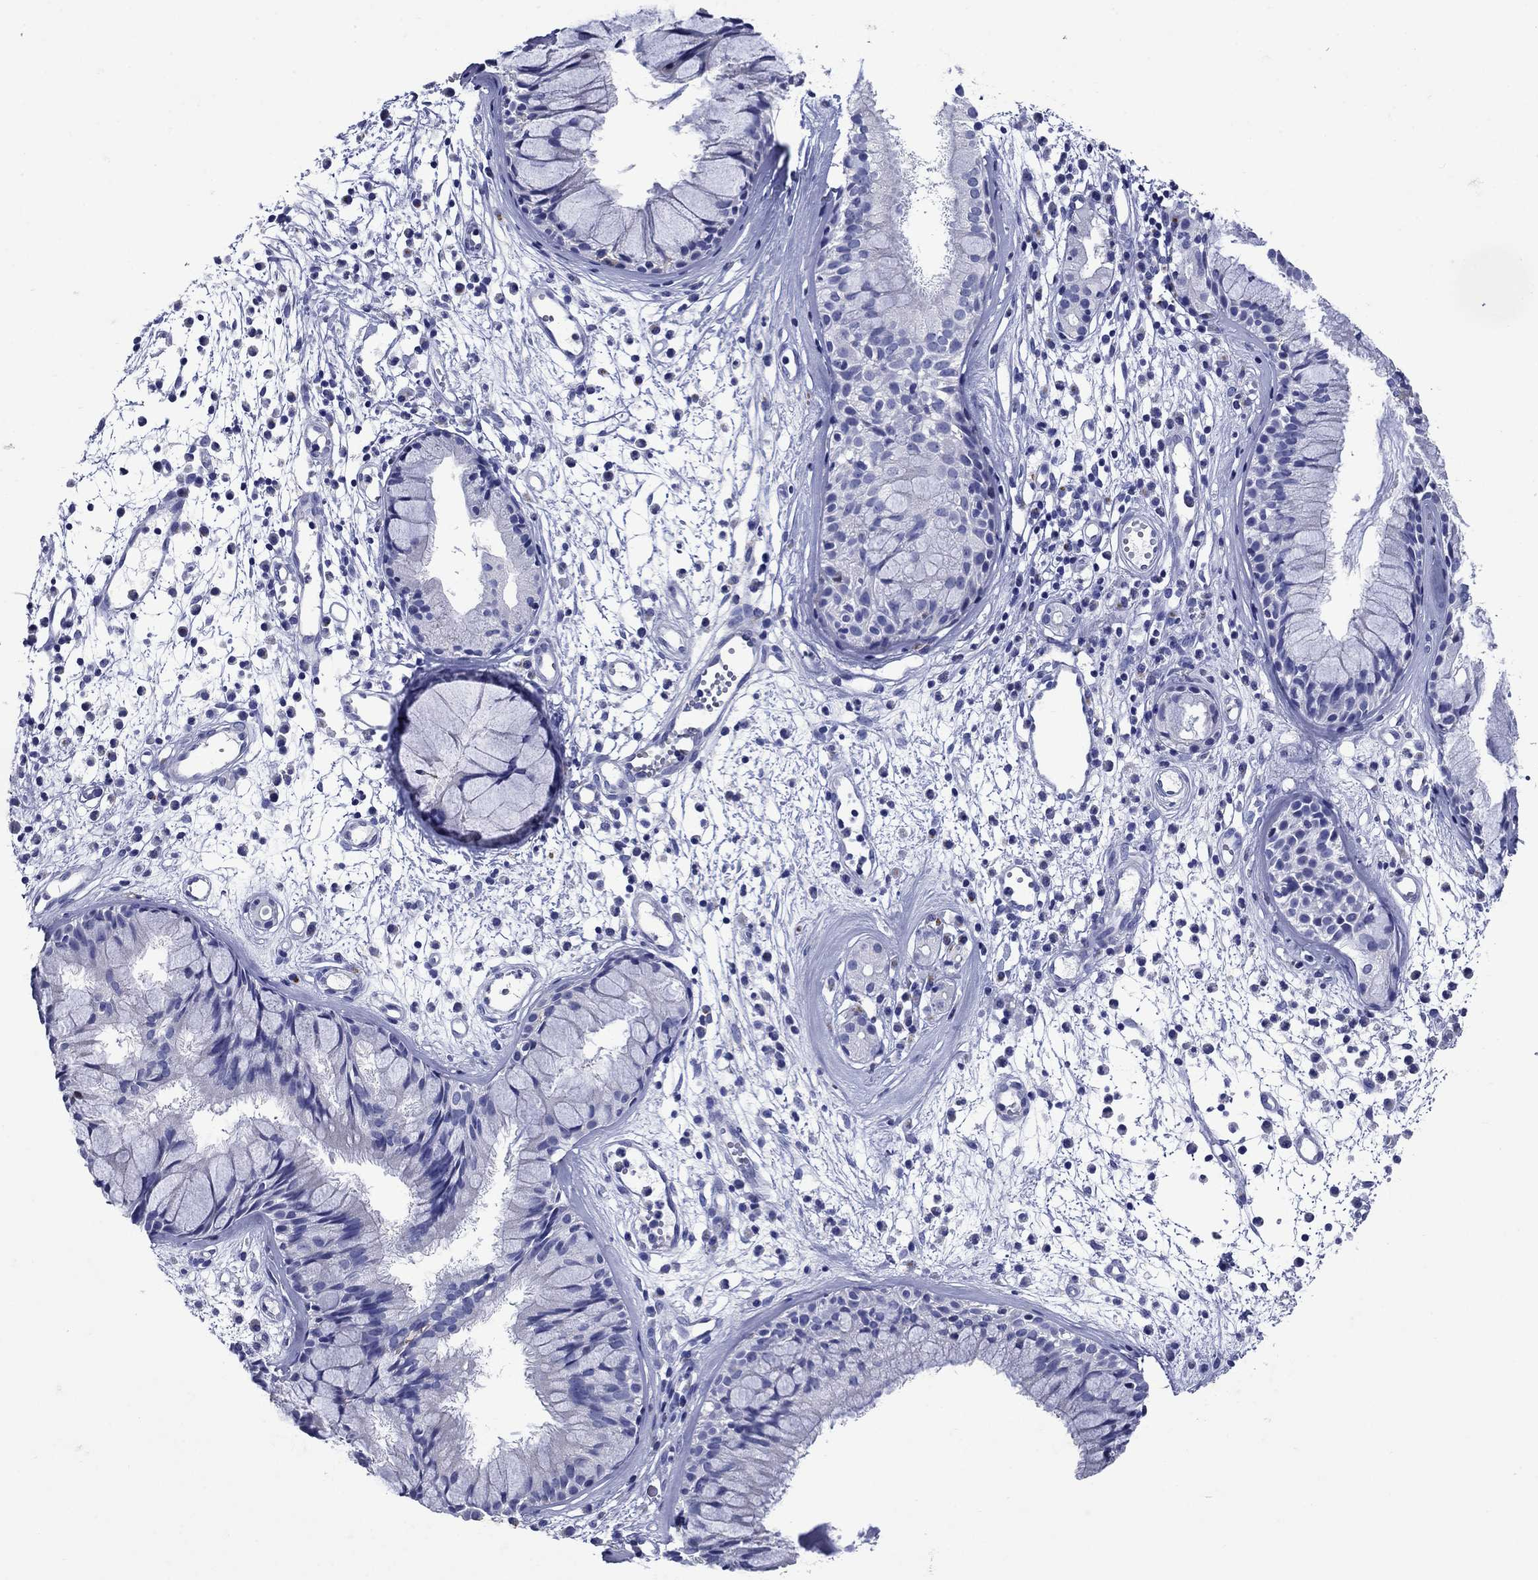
{"staining": {"intensity": "negative", "quantity": "none", "location": "none"}, "tissue": "nasopharynx", "cell_type": "Respiratory epithelial cells", "image_type": "normal", "snomed": [{"axis": "morphology", "description": "Normal tissue, NOS"}, {"axis": "topography", "description": "Nasopharynx"}], "caption": "Immunohistochemistry (IHC) of normal nasopharynx demonstrates no positivity in respiratory epithelial cells. (DAB immunohistochemistry with hematoxylin counter stain).", "gene": "CD1A", "patient": {"sex": "male", "age": 77}}